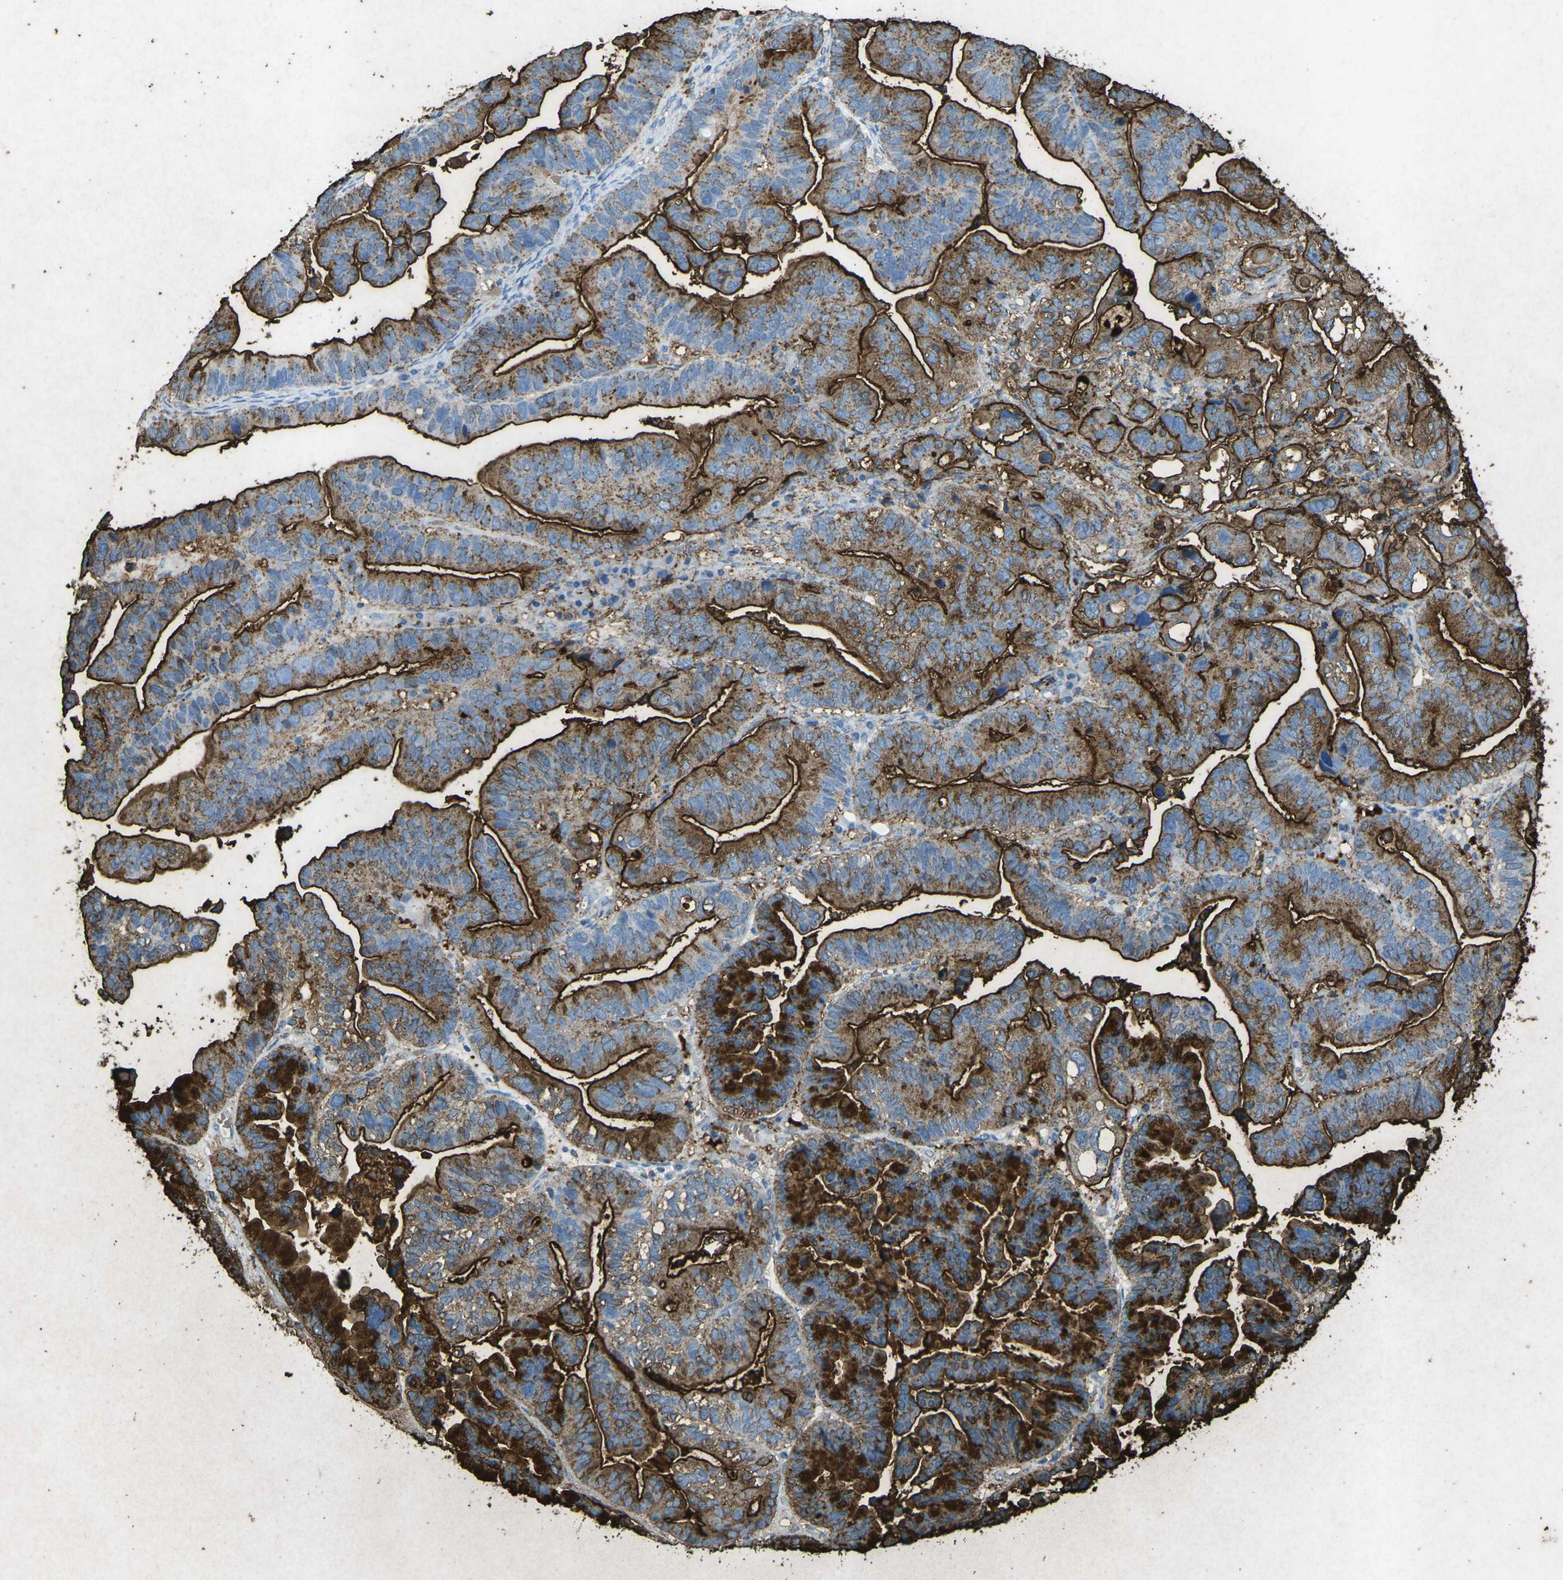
{"staining": {"intensity": "strong", "quantity": ">75%", "location": "cytoplasmic/membranous"}, "tissue": "ovarian cancer", "cell_type": "Tumor cells", "image_type": "cancer", "snomed": [{"axis": "morphology", "description": "Cystadenocarcinoma, serous, NOS"}, {"axis": "topography", "description": "Ovary"}], "caption": "DAB (3,3'-diaminobenzidine) immunohistochemical staining of ovarian cancer displays strong cytoplasmic/membranous protein positivity in about >75% of tumor cells.", "gene": "CTAGE1", "patient": {"sex": "female", "age": 56}}